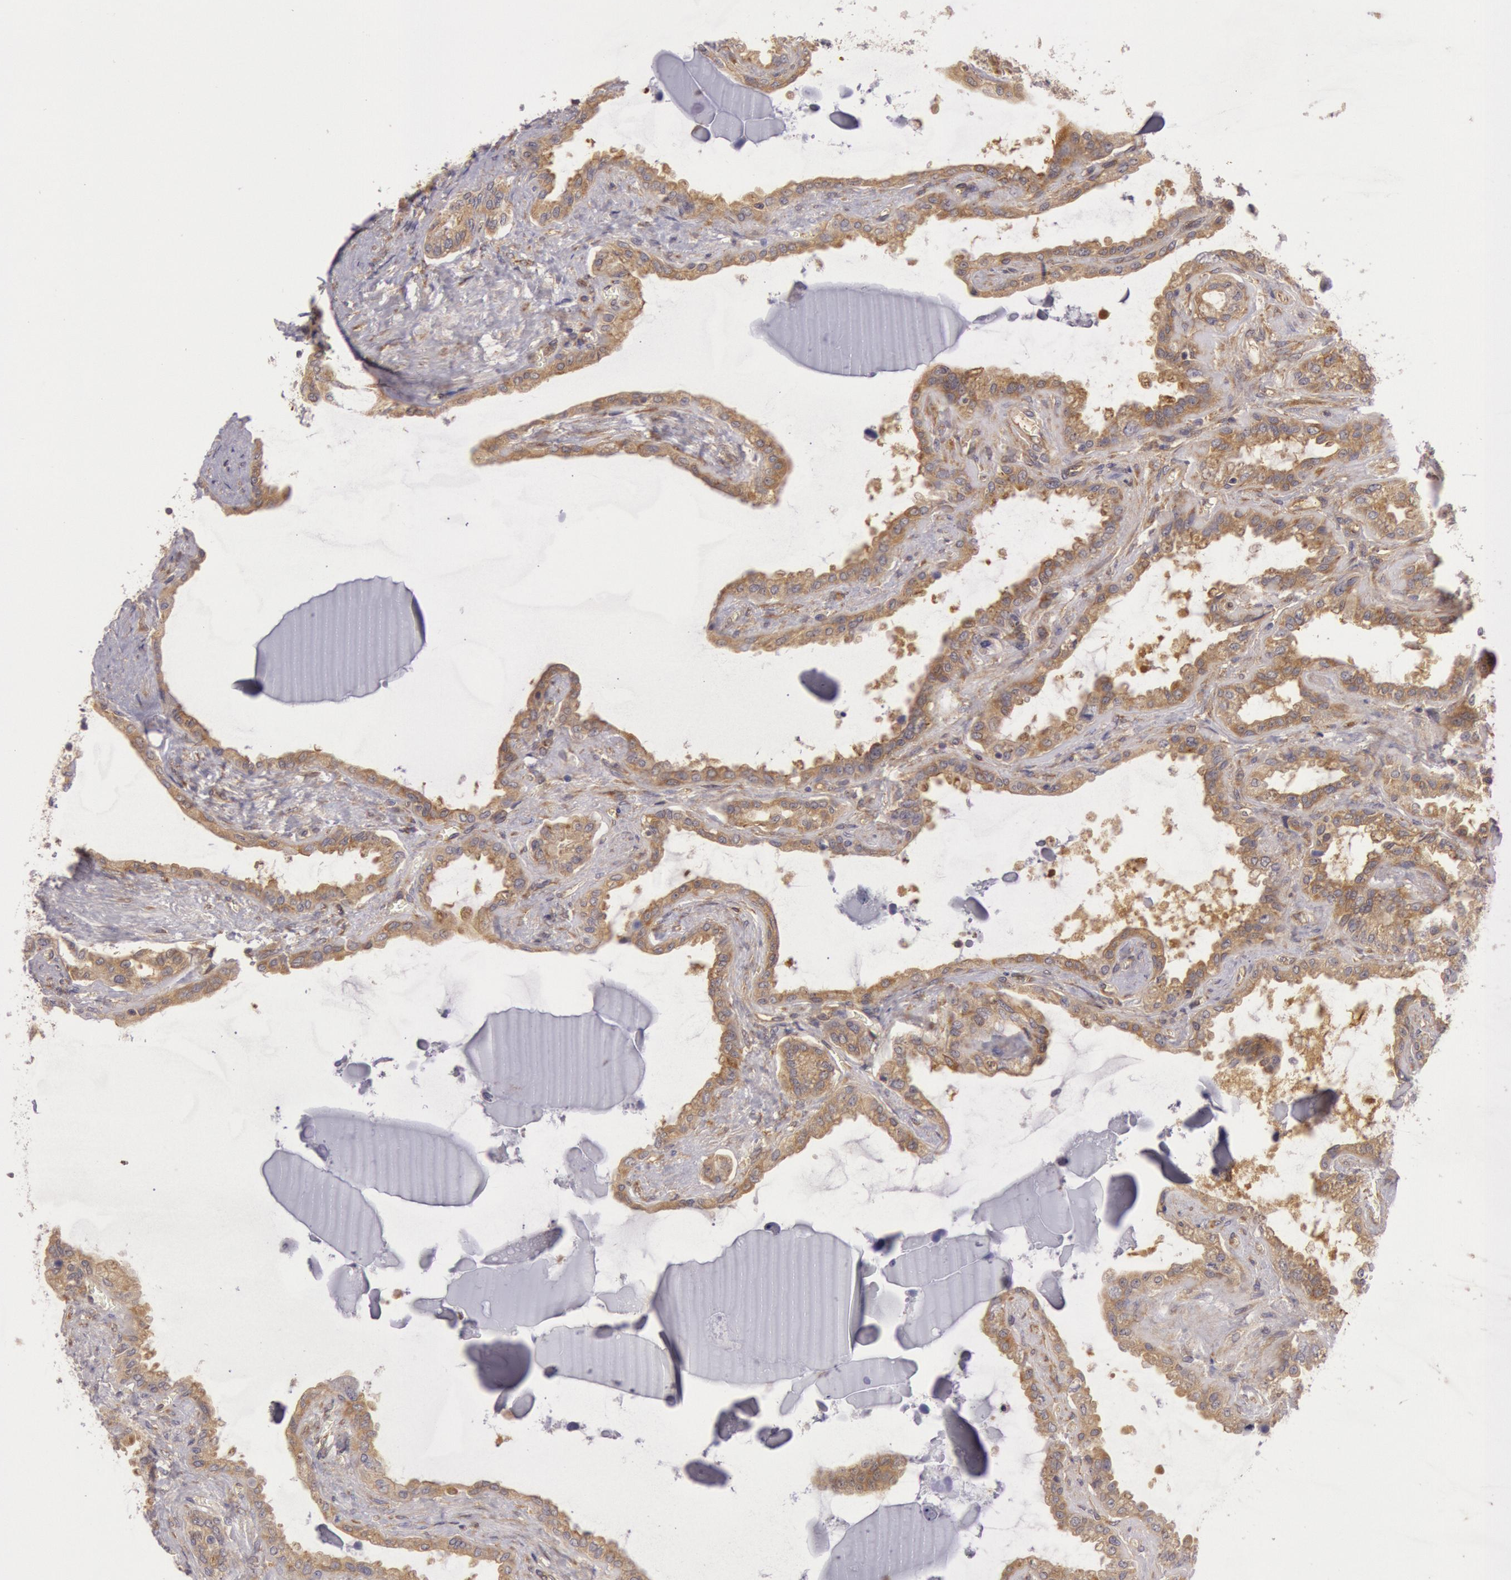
{"staining": {"intensity": "moderate", "quantity": ">75%", "location": "cytoplasmic/membranous"}, "tissue": "seminal vesicle", "cell_type": "Glandular cells", "image_type": "normal", "snomed": [{"axis": "morphology", "description": "Normal tissue, NOS"}, {"axis": "morphology", "description": "Inflammation, NOS"}, {"axis": "topography", "description": "Urinary bladder"}, {"axis": "topography", "description": "Prostate"}, {"axis": "topography", "description": "Seminal veicle"}], "caption": "Immunohistochemical staining of unremarkable seminal vesicle shows medium levels of moderate cytoplasmic/membranous positivity in about >75% of glandular cells. The staining was performed using DAB (3,3'-diaminobenzidine) to visualize the protein expression in brown, while the nuclei were stained in blue with hematoxylin (Magnification: 20x).", "gene": "CHUK", "patient": {"sex": "male", "age": 82}}